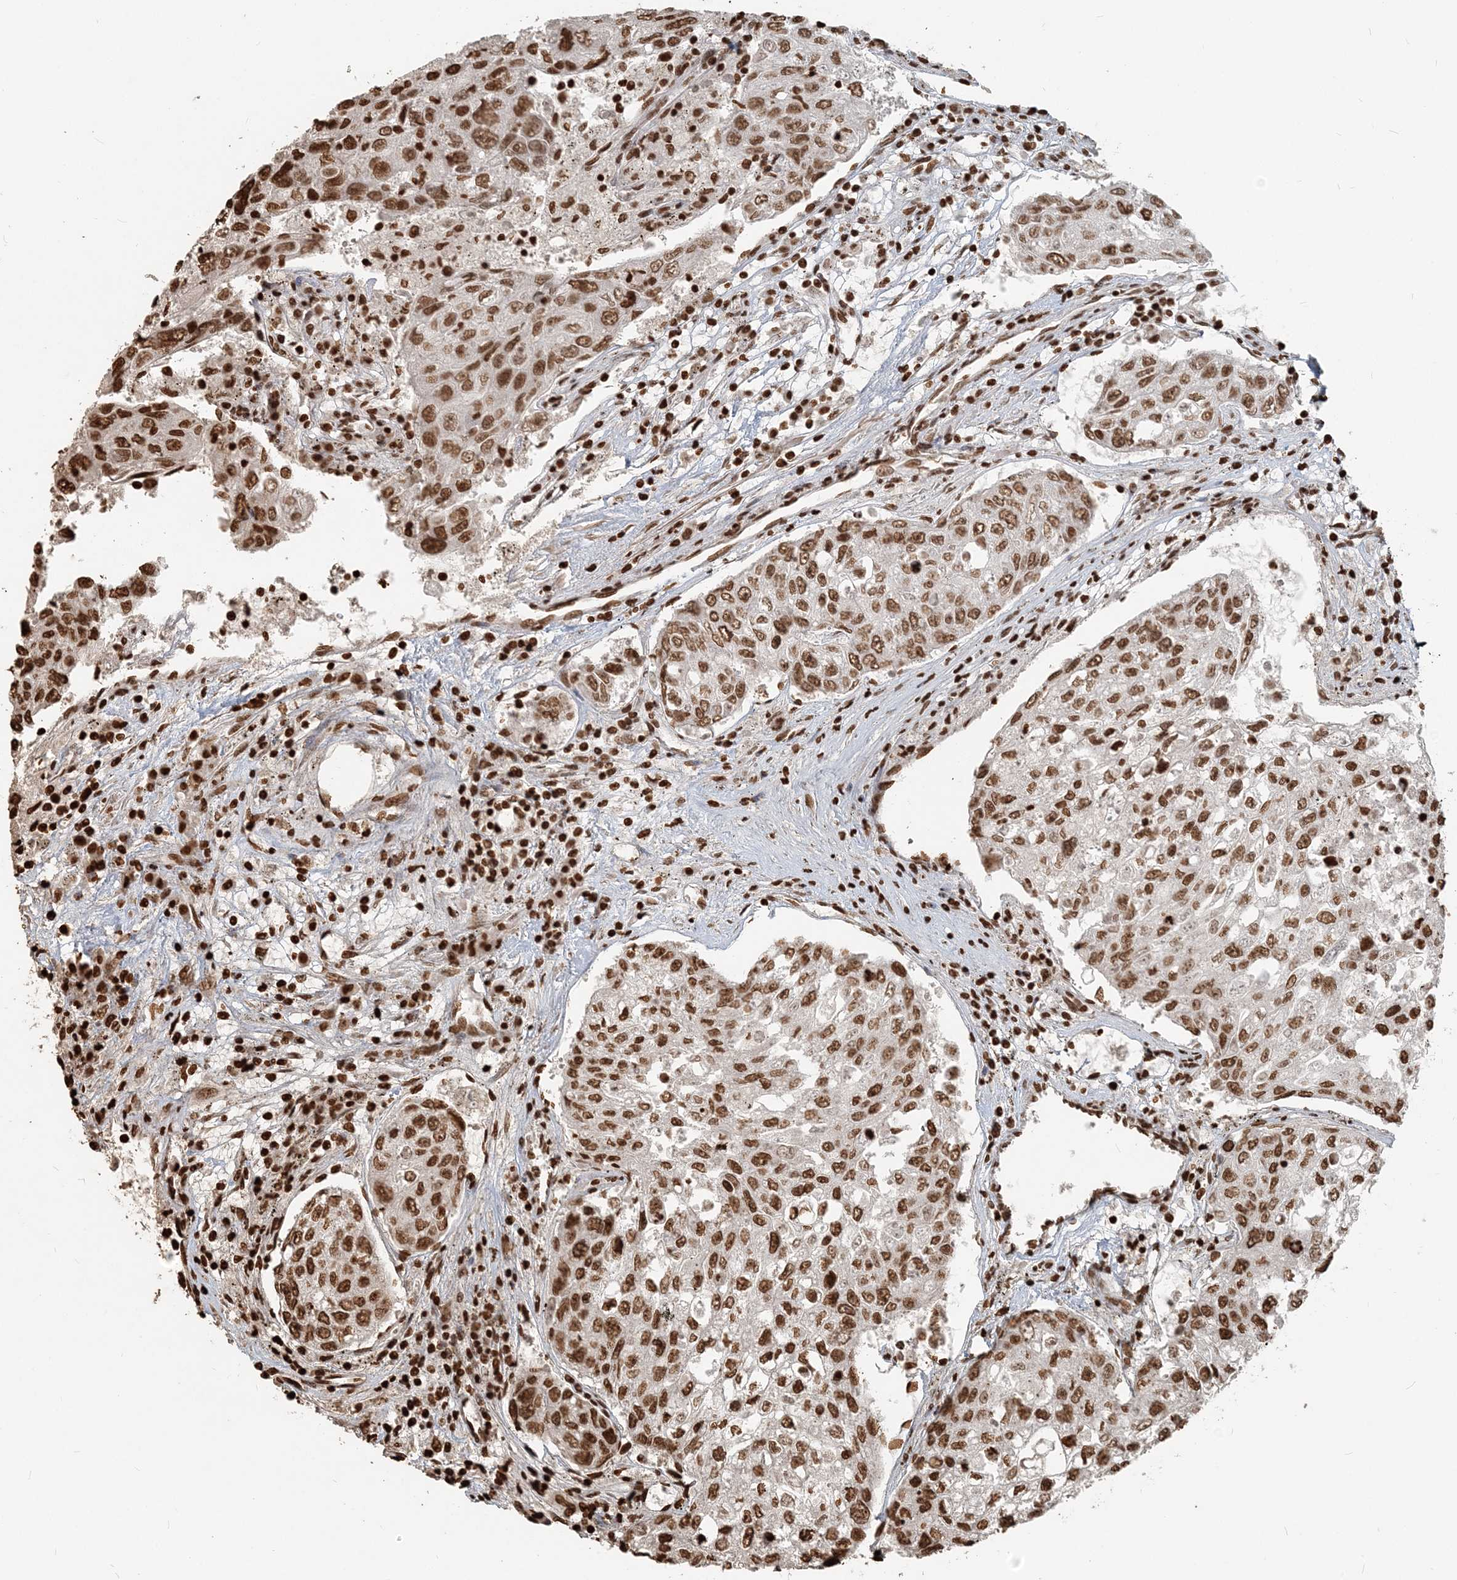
{"staining": {"intensity": "strong", "quantity": ">75%", "location": "nuclear"}, "tissue": "urothelial cancer", "cell_type": "Tumor cells", "image_type": "cancer", "snomed": [{"axis": "morphology", "description": "Urothelial carcinoma, High grade"}, {"axis": "topography", "description": "Lymph node"}, {"axis": "topography", "description": "Urinary bladder"}], "caption": "Urothelial carcinoma (high-grade) tissue shows strong nuclear staining in about >75% of tumor cells, visualized by immunohistochemistry.", "gene": "H3-3B", "patient": {"sex": "male", "age": 51}}